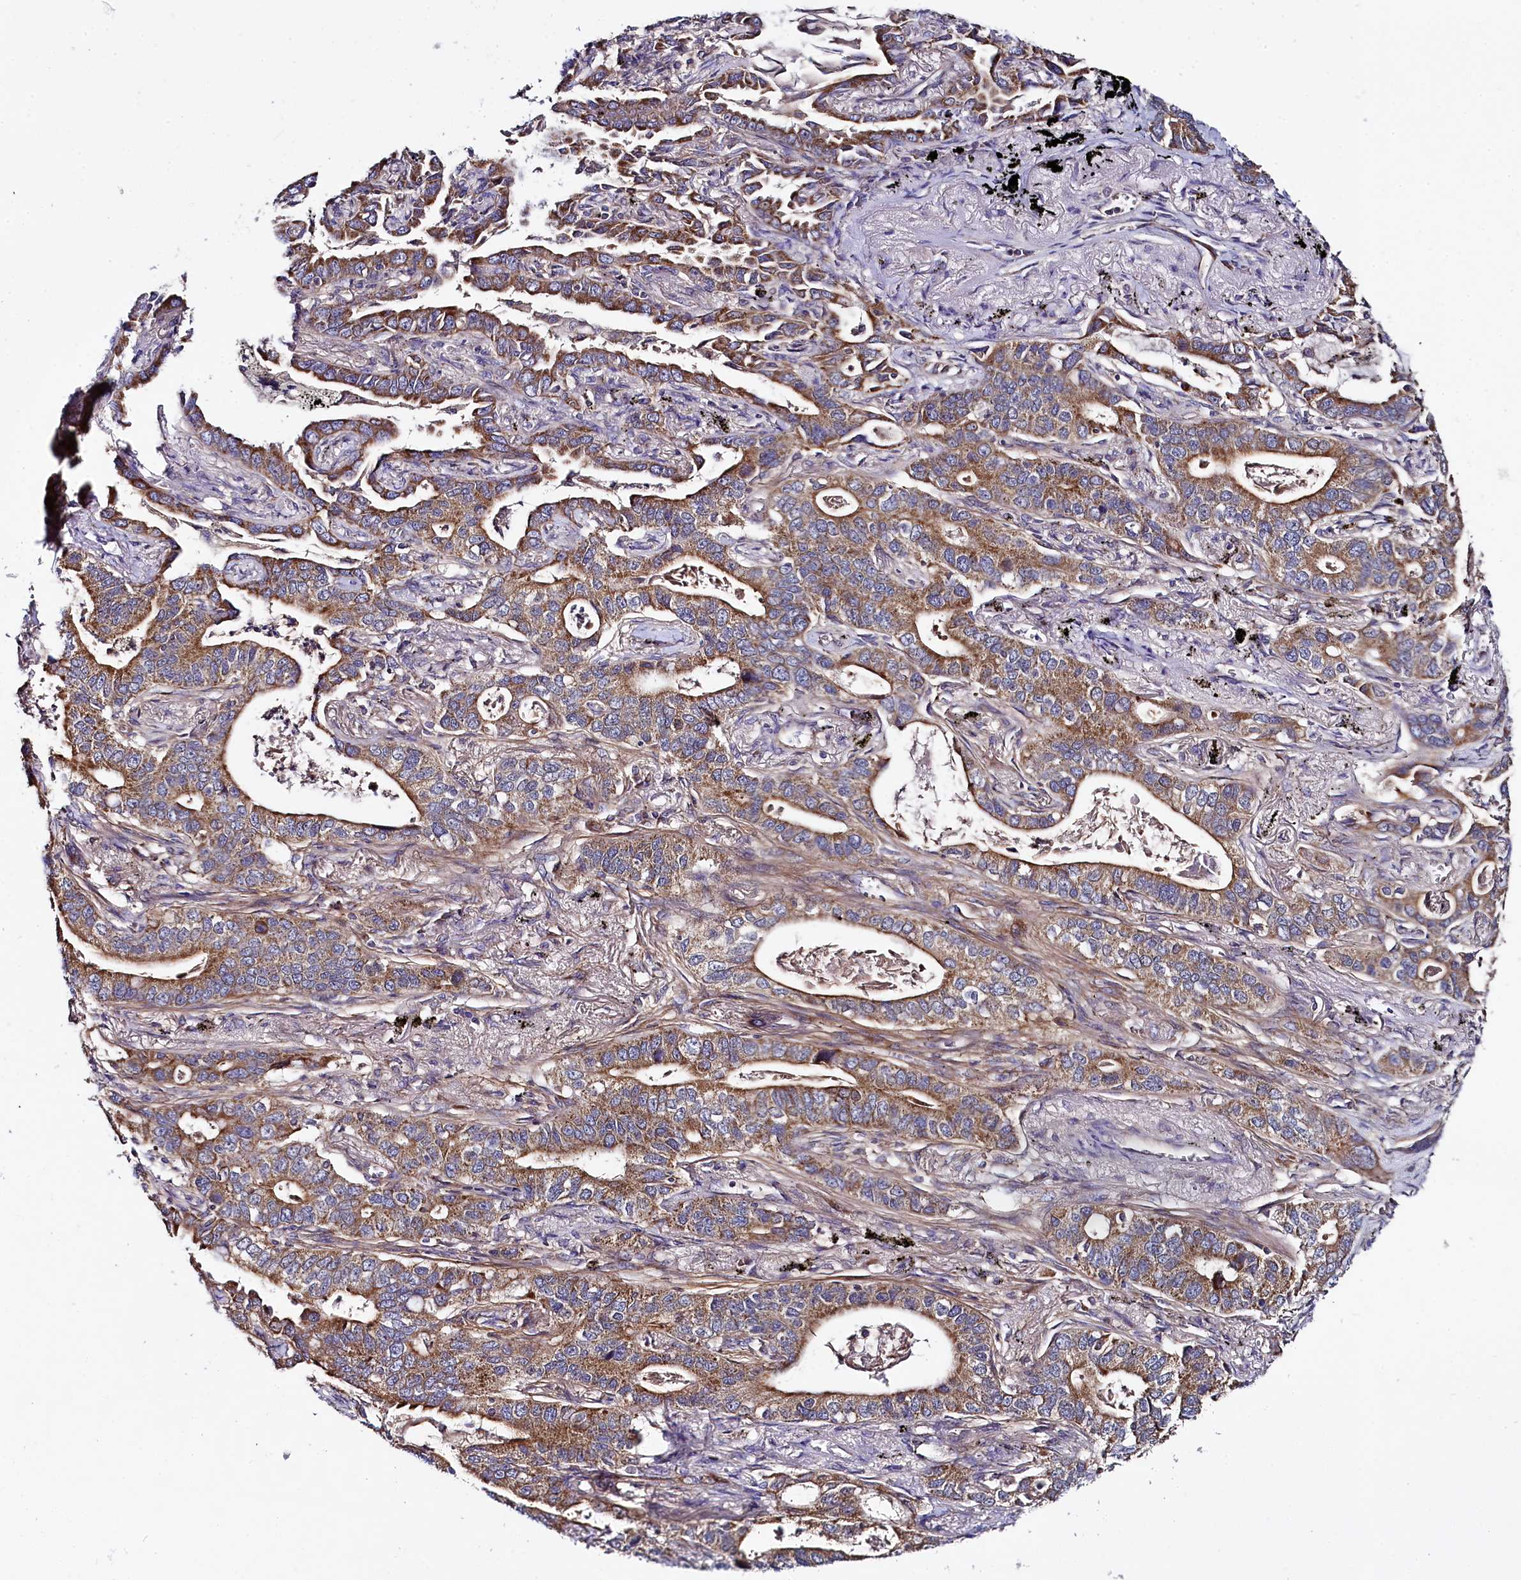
{"staining": {"intensity": "moderate", "quantity": ">75%", "location": "cytoplasmic/membranous"}, "tissue": "lung cancer", "cell_type": "Tumor cells", "image_type": "cancer", "snomed": [{"axis": "morphology", "description": "Adenocarcinoma, NOS"}, {"axis": "topography", "description": "Lung"}], "caption": "Immunohistochemistry (IHC) image of neoplastic tissue: lung cancer (adenocarcinoma) stained using immunohistochemistry reveals medium levels of moderate protein expression localized specifically in the cytoplasmic/membranous of tumor cells, appearing as a cytoplasmic/membranous brown color.", "gene": "MRPL57", "patient": {"sex": "male", "age": 67}}